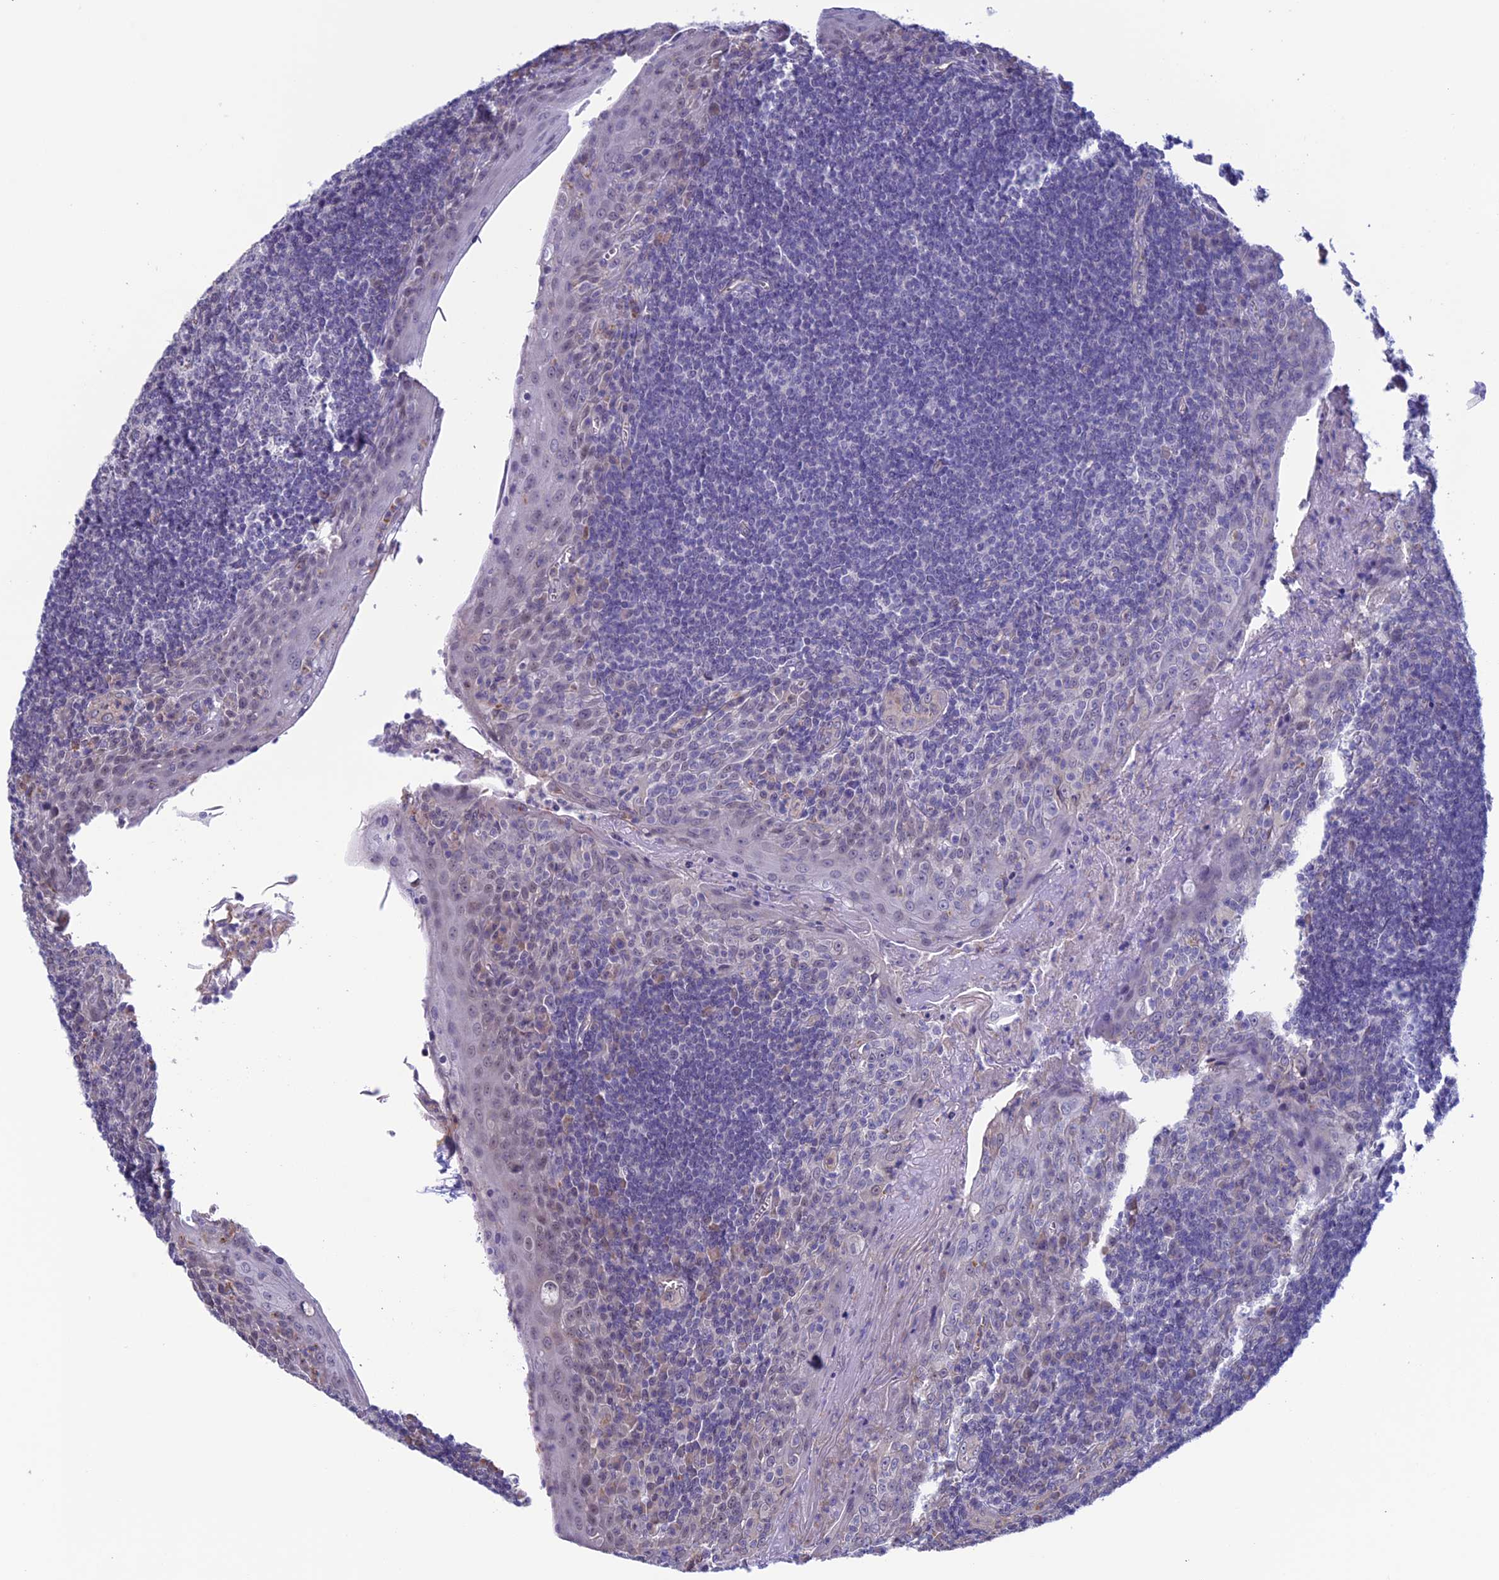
{"staining": {"intensity": "negative", "quantity": "none", "location": "none"}, "tissue": "tonsil", "cell_type": "Germinal center cells", "image_type": "normal", "snomed": [{"axis": "morphology", "description": "Normal tissue, NOS"}, {"axis": "topography", "description": "Tonsil"}], "caption": "Immunohistochemical staining of unremarkable human tonsil exhibits no significant expression in germinal center cells.", "gene": "SLC1A6", "patient": {"sex": "male", "age": 27}}